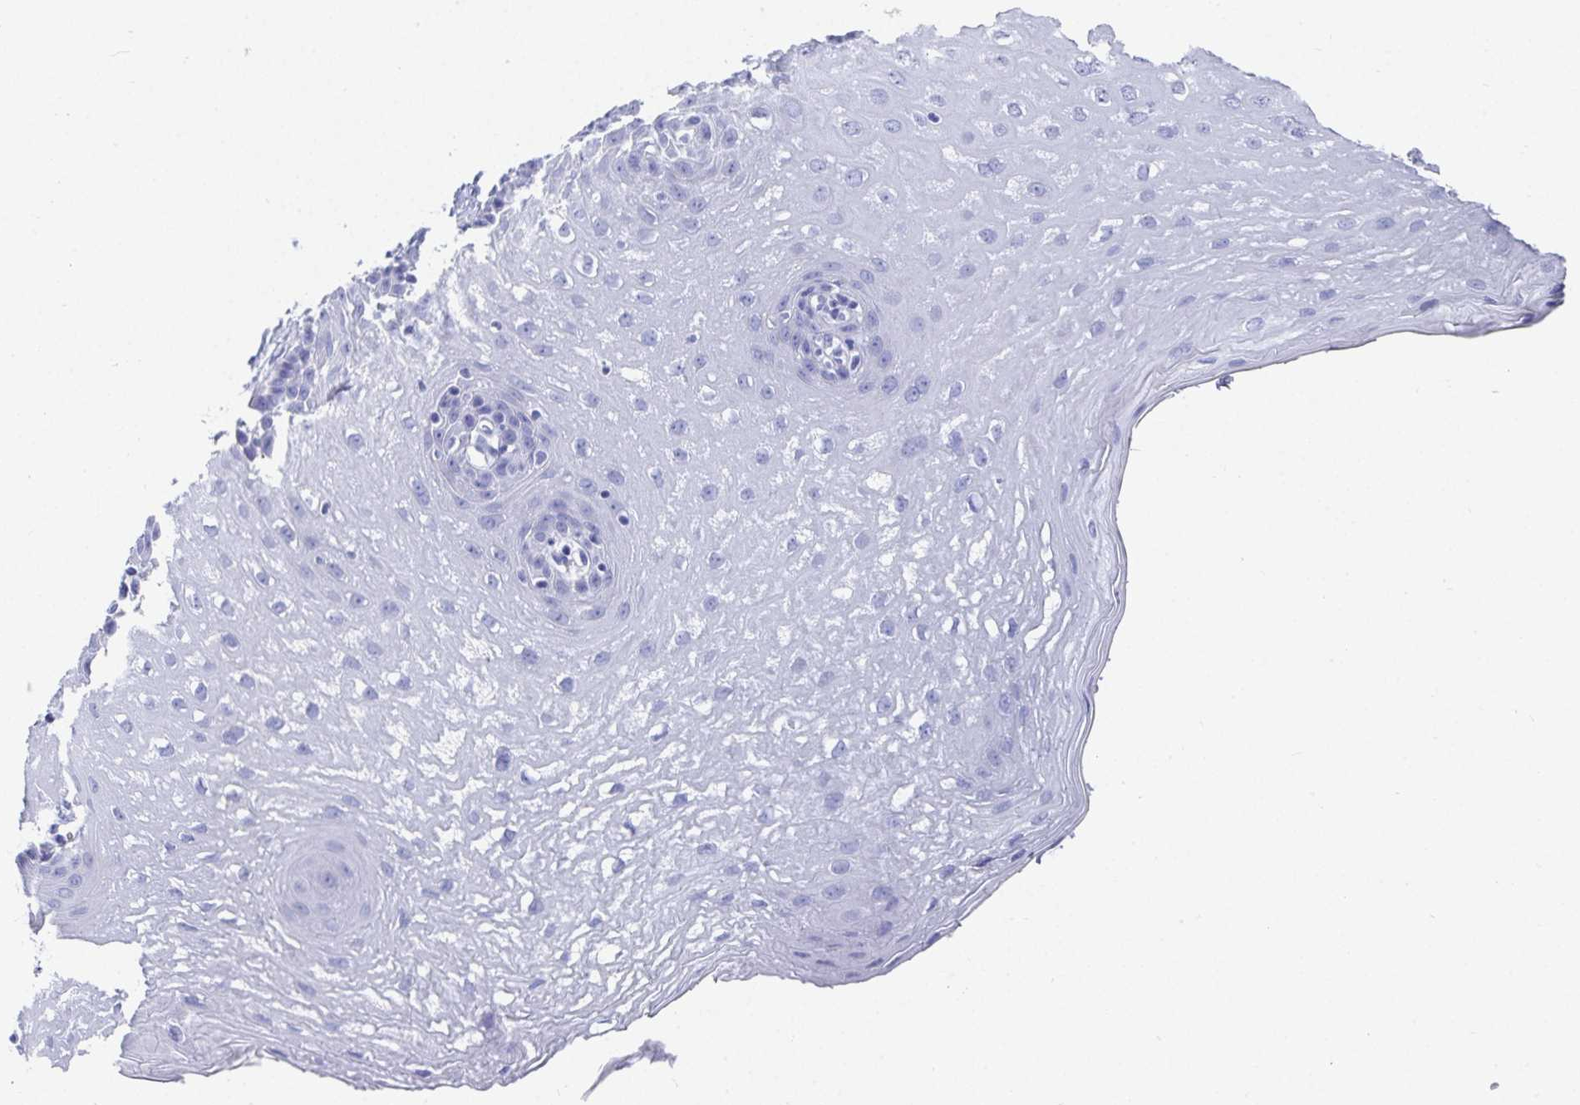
{"staining": {"intensity": "negative", "quantity": "none", "location": "none"}, "tissue": "esophagus", "cell_type": "Squamous epithelial cells", "image_type": "normal", "snomed": [{"axis": "morphology", "description": "Normal tissue, NOS"}, {"axis": "topography", "description": "Esophagus"}], "caption": "Immunohistochemistry histopathology image of benign esophagus: esophagus stained with DAB (3,3'-diaminobenzidine) reveals no significant protein expression in squamous epithelial cells.", "gene": "GRIA1", "patient": {"sex": "female", "age": 81}}